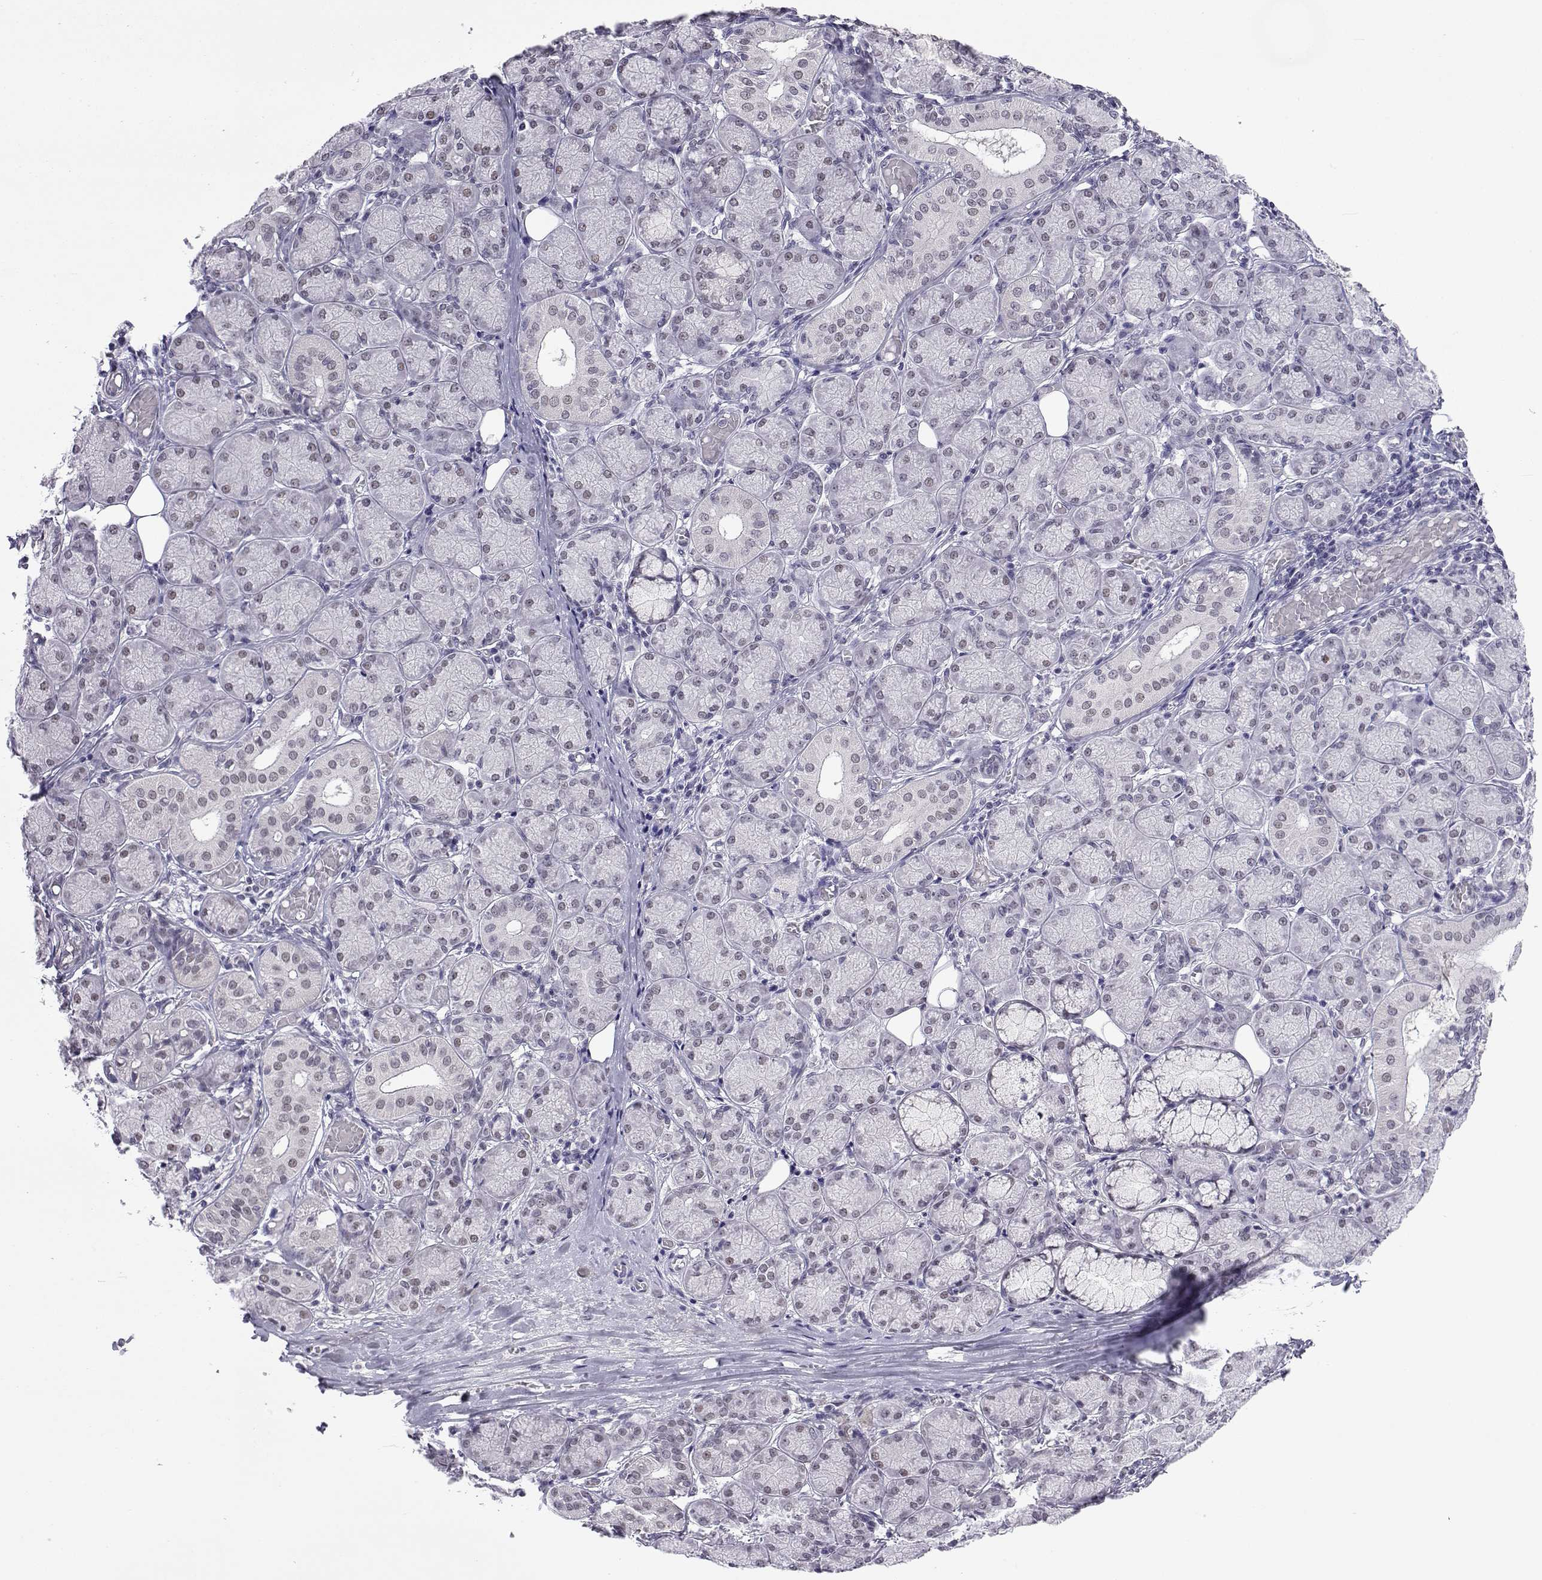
{"staining": {"intensity": "moderate", "quantity": "<25%", "location": "nuclear"}, "tissue": "salivary gland", "cell_type": "Glandular cells", "image_type": "normal", "snomed": [{"axis": "morphology", "description": "Normal tissue, NOS"}, {"axis": "topography", "description": "Salivary gland"}, {"axis": "topography", "description": "Peripheral nerve tissue"}], "caption": "Immunohistochemical staining of benign human salivary gland exhibits moderate nuclear protein positivity in about <25% of glandular cells.", "gene": "MED26", "patient": {"sex": "female", "age": 24}}